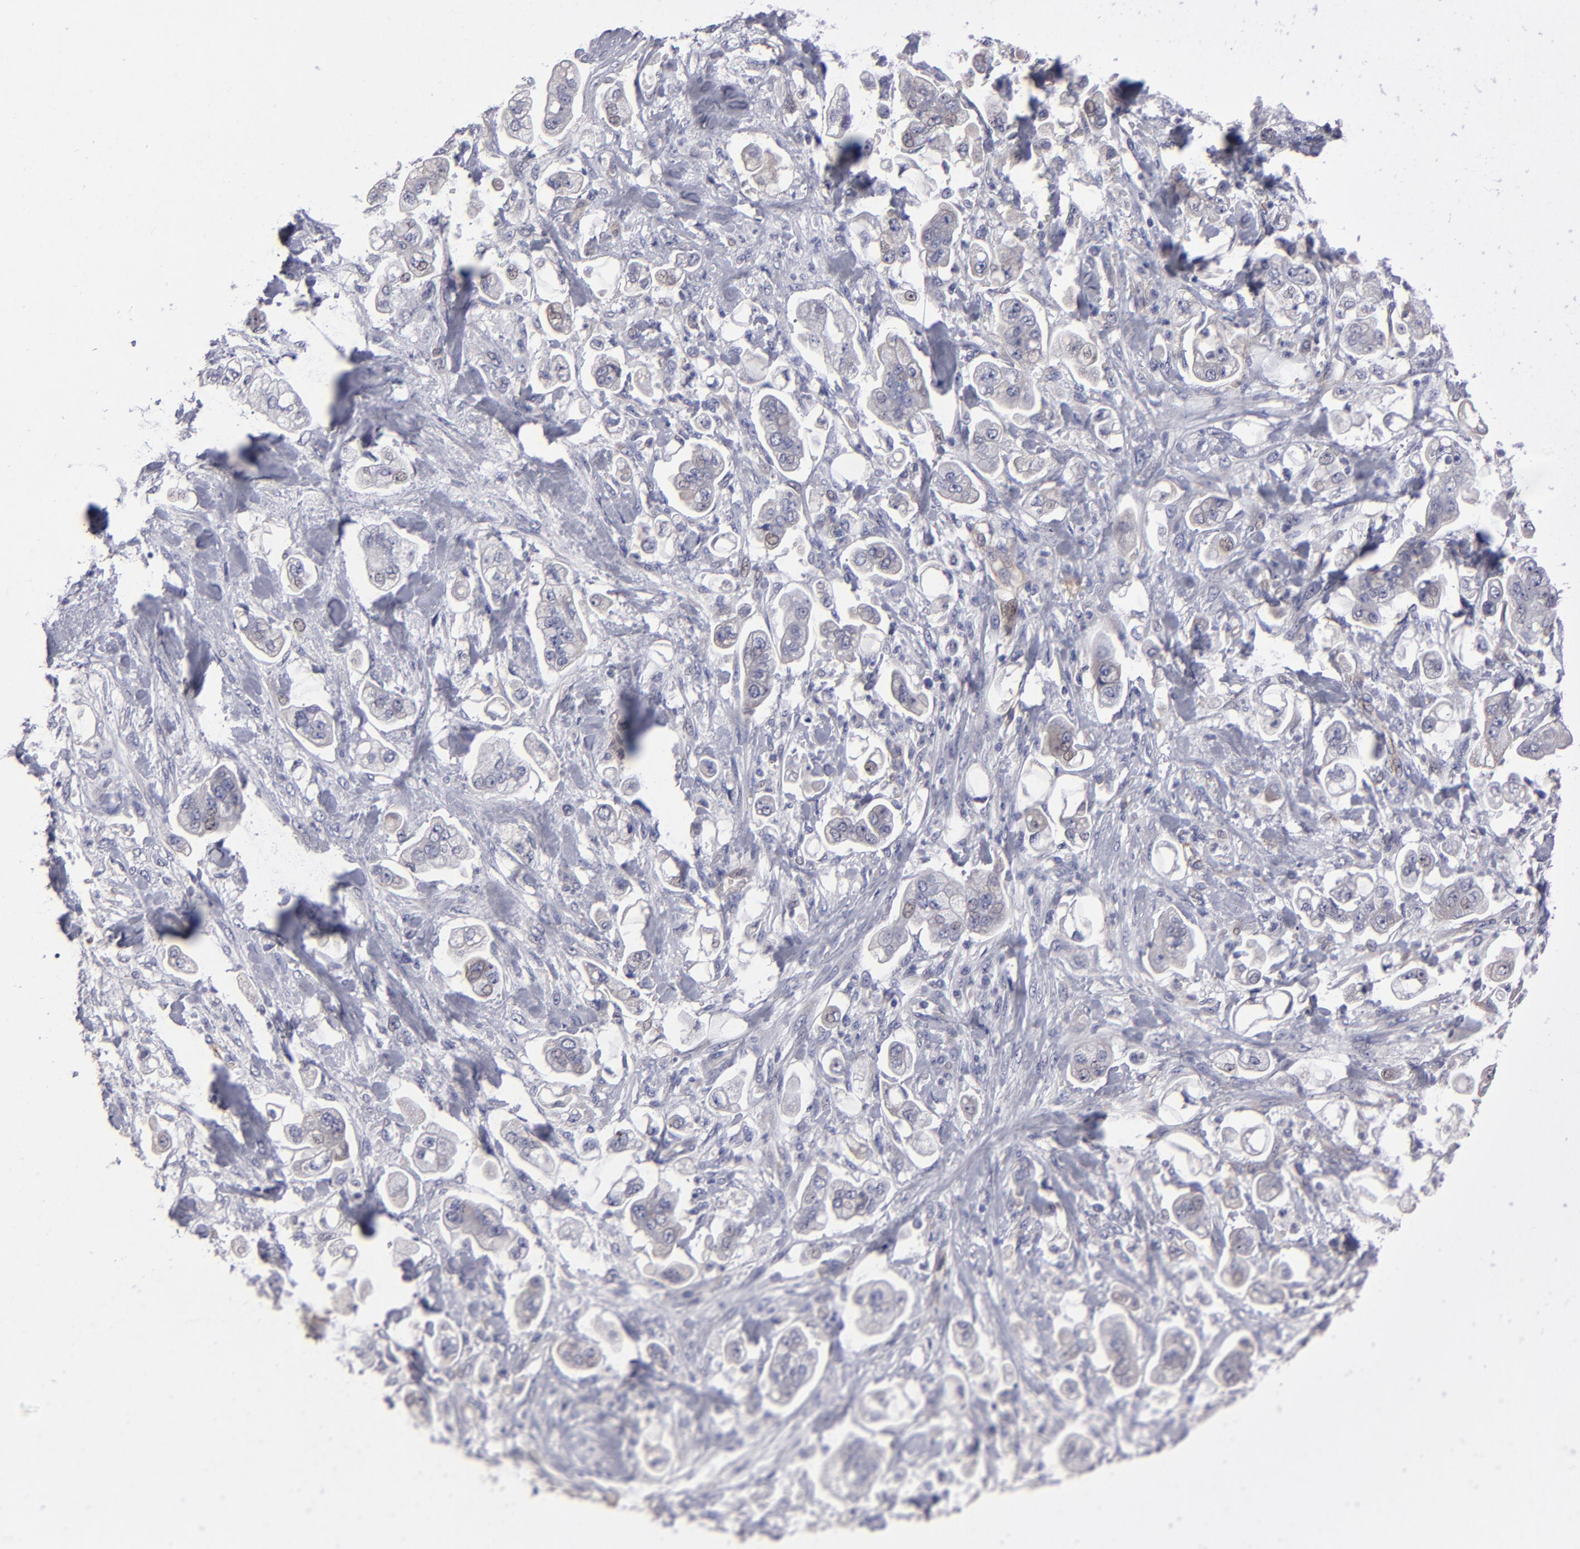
{"staining": {"intensity": "weak", "quantity": "<25%", "location": "cytoplasmic/membranous,nuclear"}, "tissue": "stomach cancer", "cell_type": "Tumor cells", "image_type": "cancer", "snomed": [{"axis": "morphology", "description": "Adenocarcinoma, NOS"}, {"axis": "topography", "description": "Stomach"}], "caption": "This photomicrograph is of stomach cancer stained with immunohistochemistry to label a protein in brown with the nuclei are counter-stained blue. There is no staining in tumor cells.", "gene": "ZNF175", "patient": {"sex": "male", "age": 62}}